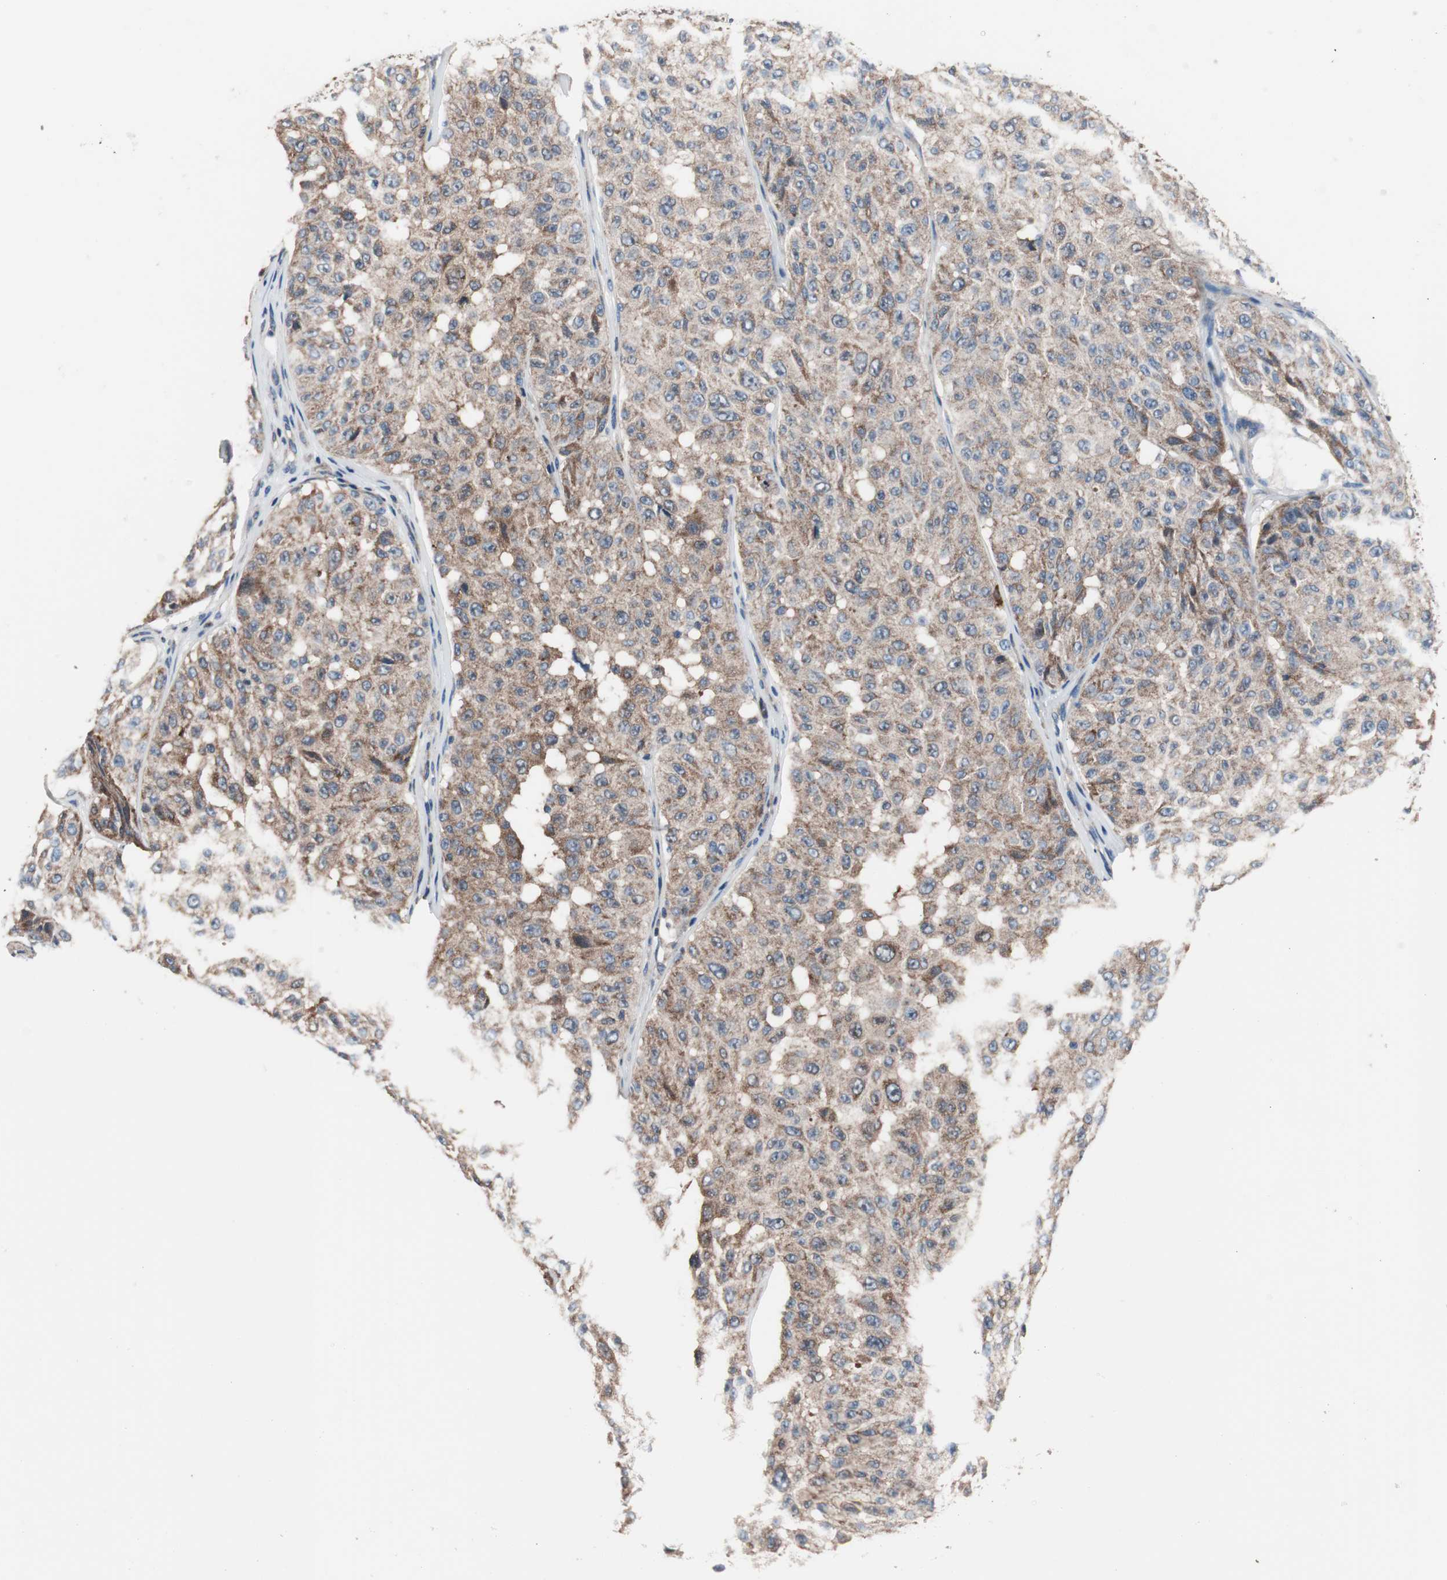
{"staining": {"intensity": "weak", "quantity": ">75%", "location": "cytoplasmic/membranous"}, "tissue": "melanoma", "cell_type": "Tumor cells", "image_type": "cancer", "snomed": [{"axis": "morphology", "description": "Malignant melanoma, NOS"}, {"axis": "topography", "description": "Skin"}], "caption": "Immunohistochemistry (IHC) (DAB (3,3'-diaminobenzidine)) staining of melanoma displays weak cytoplasmic/membranous protein expression in about >75% of tumor cells. (DAB IHC, brown staining for protein, blue staining for nuclei).", "gene": "PRDX2", "patient": {"sex": "female", "age": 46}}